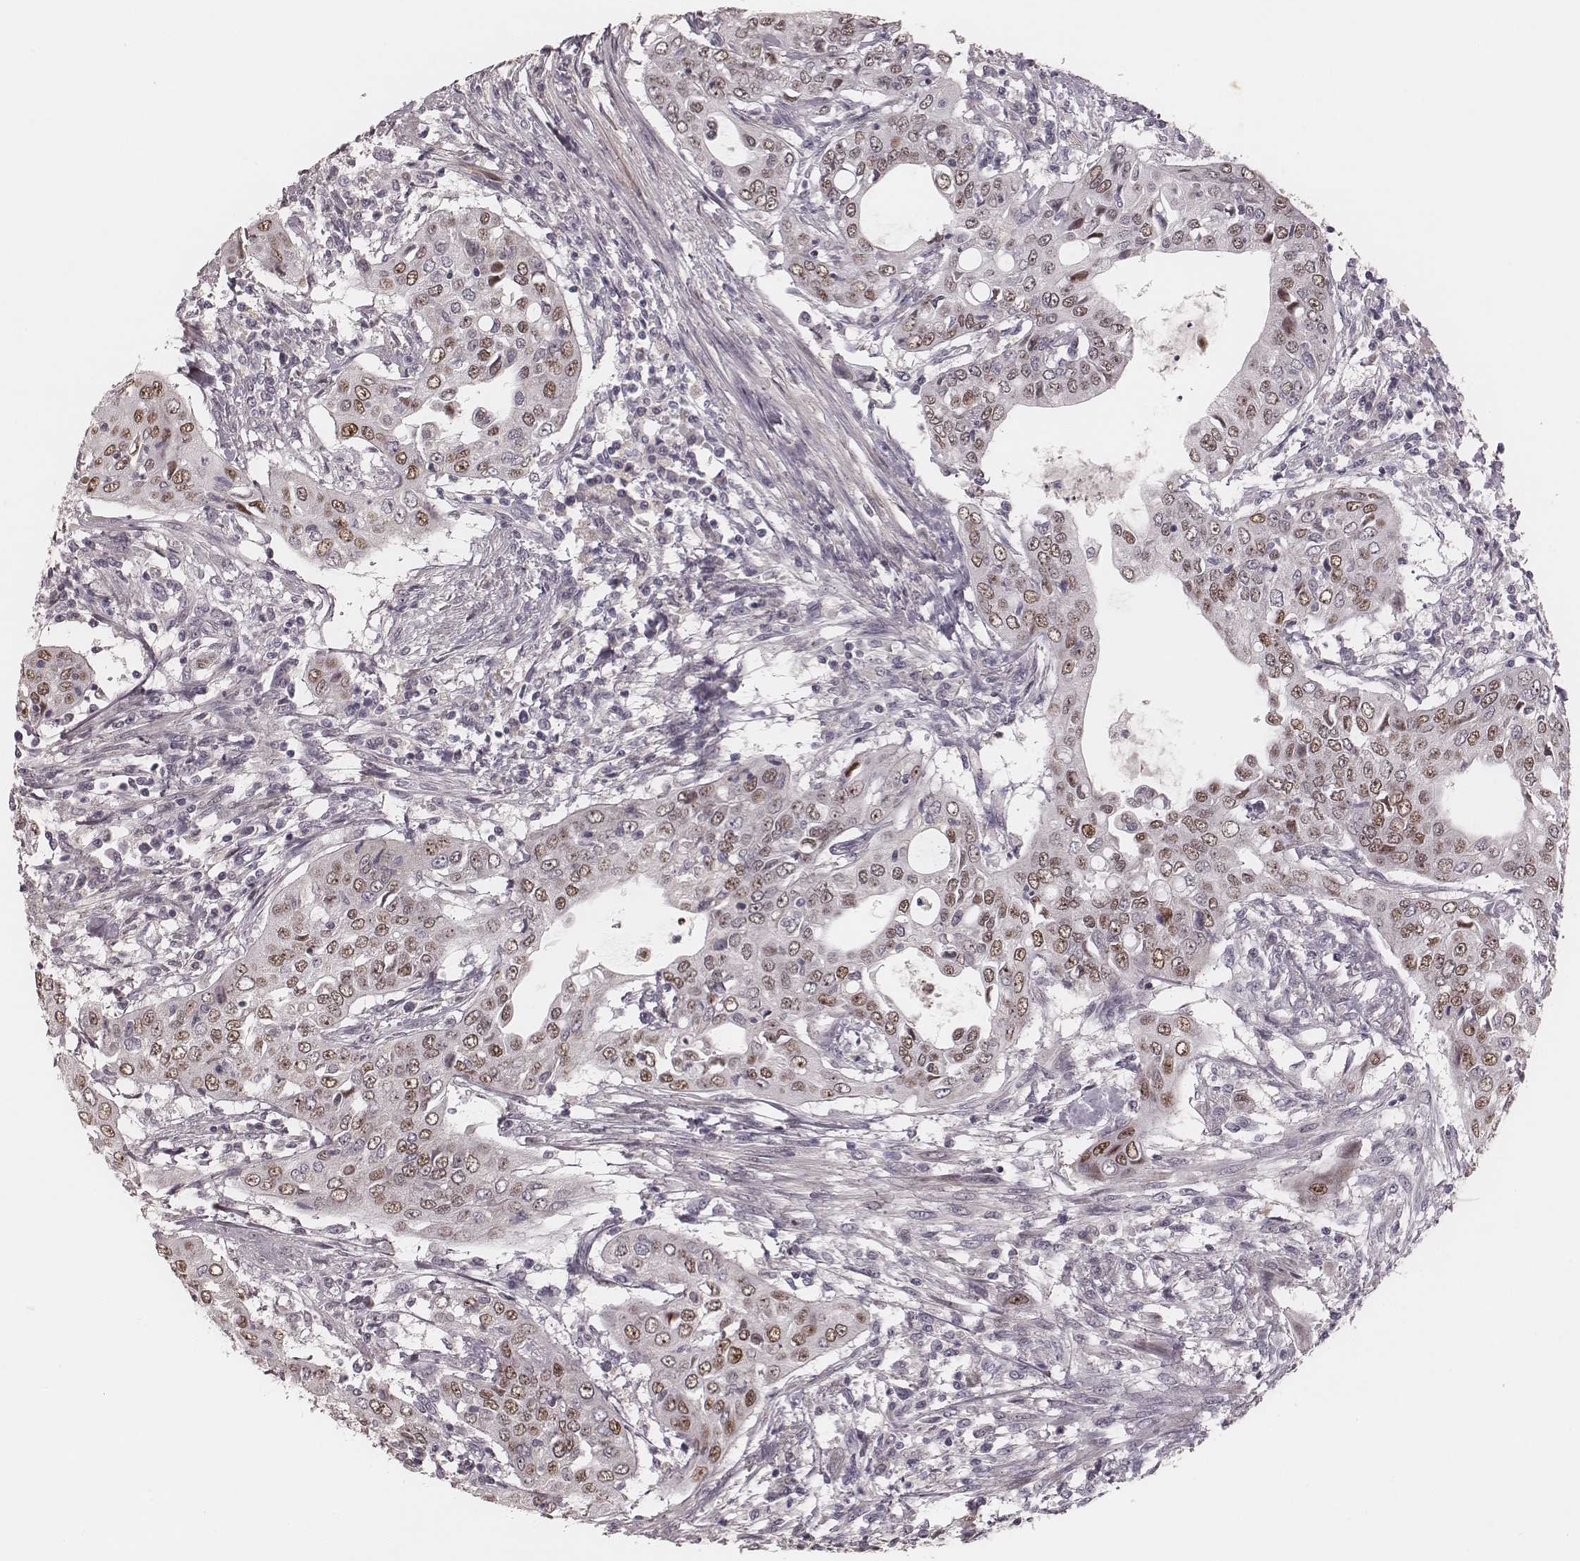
{"staining": {"intensity": "moderate", "quantity": ">75%", "location": "nuclear"}, "tissue": "urothelial cancer", "cell_type": "Tumor cells", "image_type": "cancer", "snomed": [{"axis": "morphology", "description": "Urothelial carcinoma, High grade"}, {"axis": "topography", "description": "Urinary bladder"}], "caption": "This image demonstrates IHC staining of human urothelial cancer, with medium moderate nuclear staining in approximately >75% of tumor cells.", "gene": "FAM13B", "patient": {"sex": "male", "age": 82}}